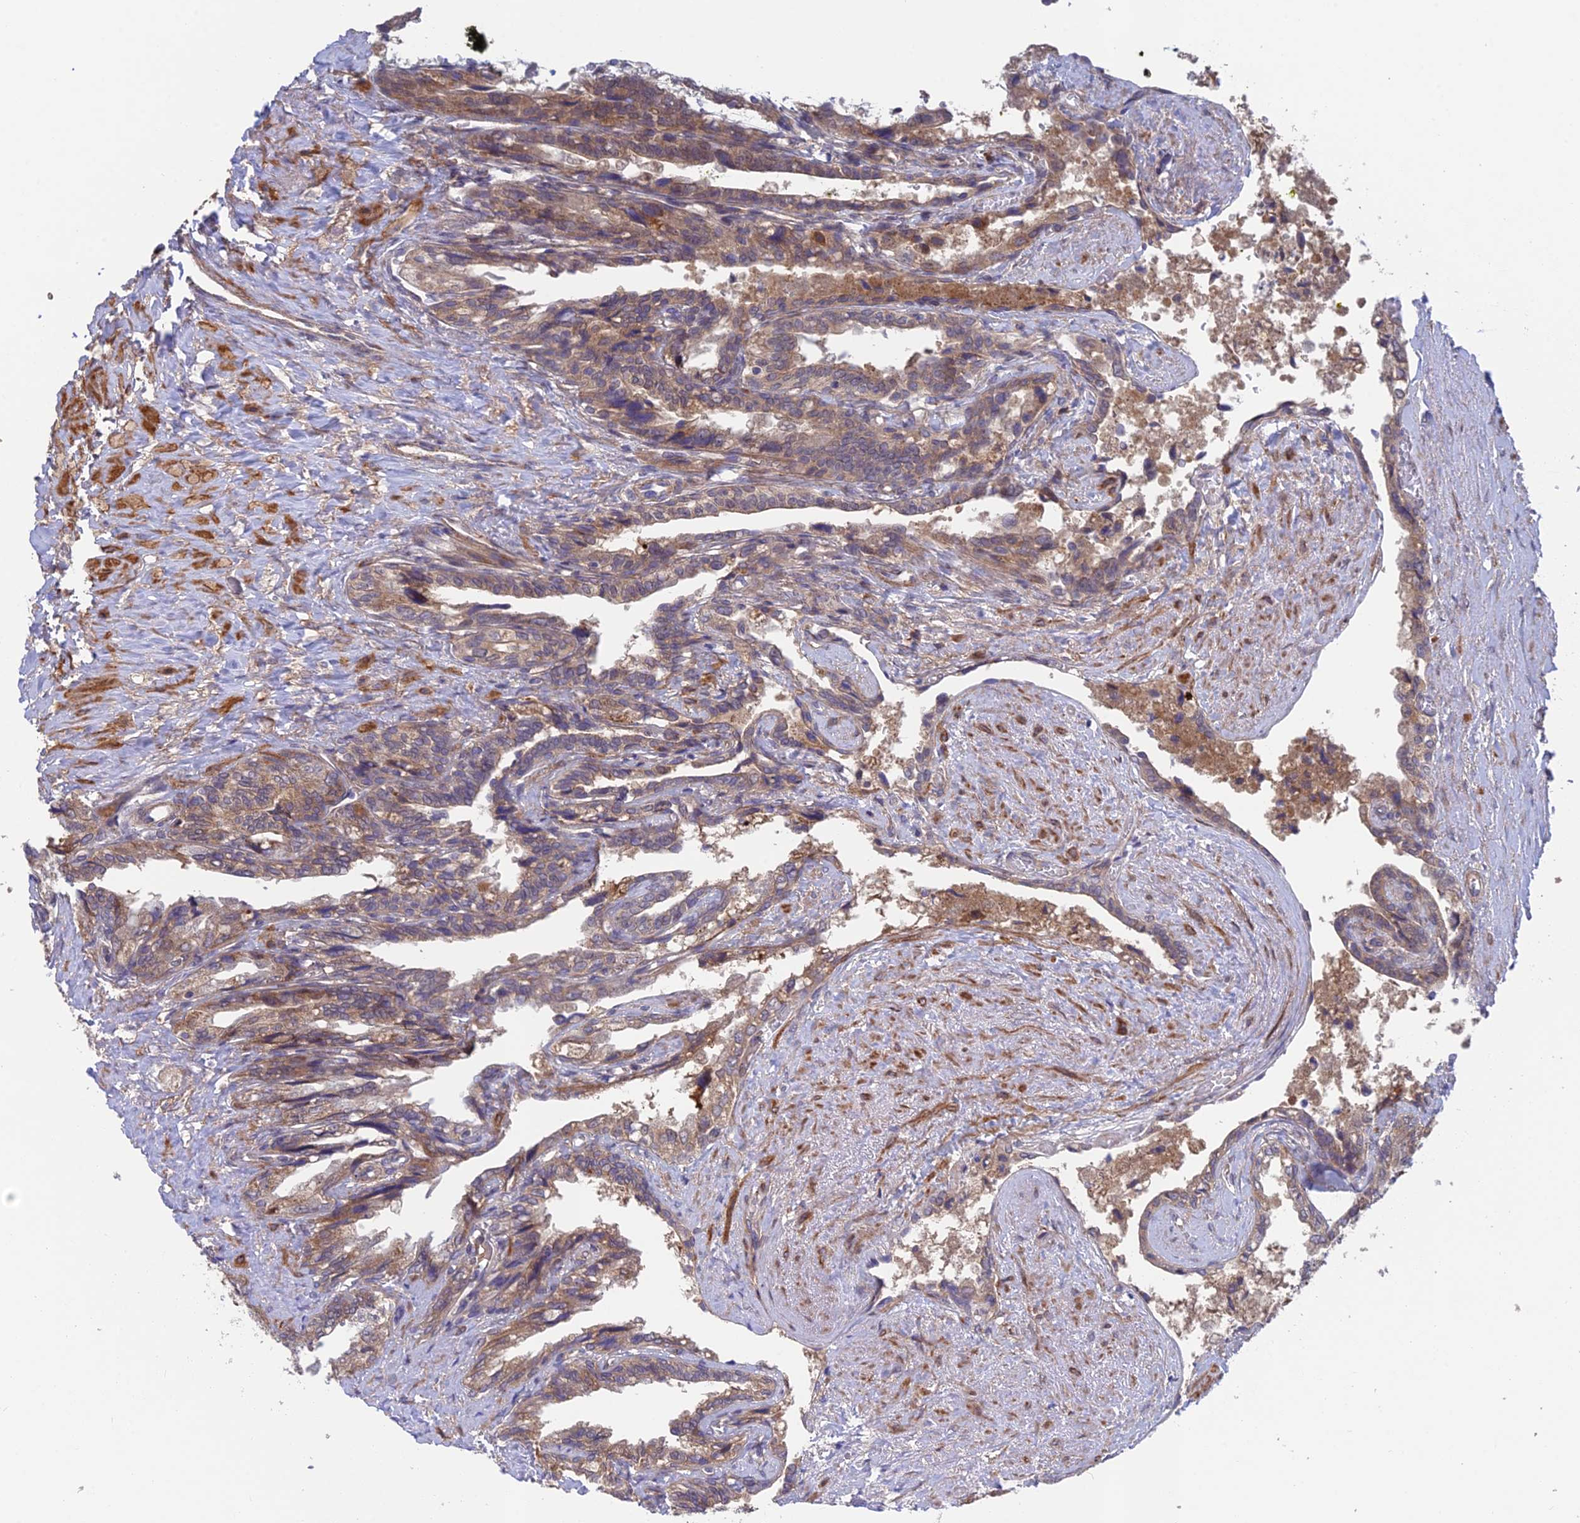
{"staining": {"intensity": "weak", "quantity": ">75%", "location": "cytoplasmic/membranous"}, "tissue": "seminal vesicle", "cell_type": "Glandular cells", "image_type": "normal", "snomed": [{"axis": "morphology", "description": "Normal tissue, NOS"}, {"axis": "topography", "description": "Seminal veicle"}, {"axis": "topography", "description": "Peripheral nerve tissue"}], "caption": "Protein expression analysis of normal seminal vesicle demonstrates weak cytoplasmic/membranous staining in approximately >75% of glandular cells.", "gene": "UROS", "patient": {"sex": "male", "age": 60}}